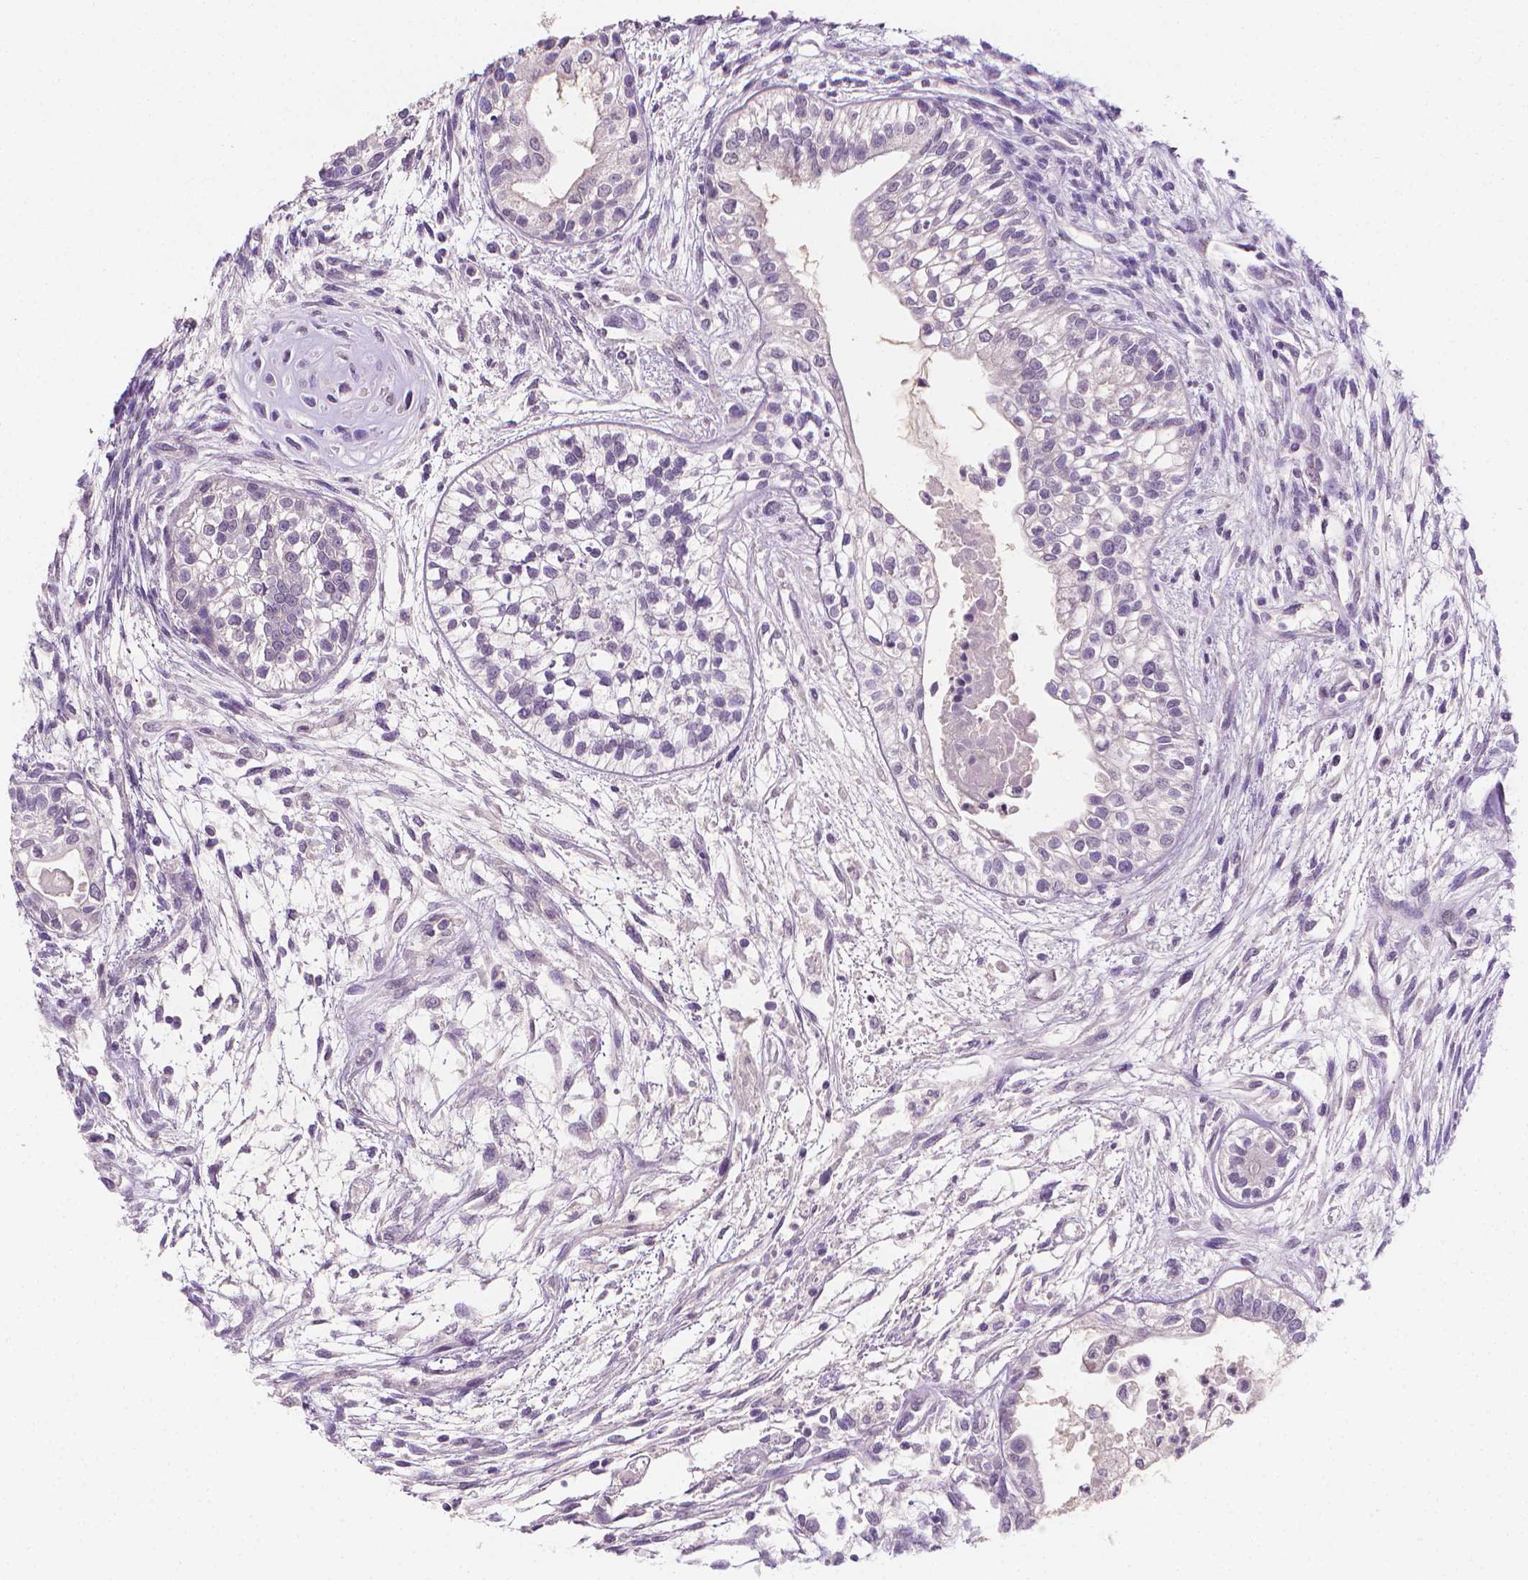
{"staining": {"intensity": "negative", "quantity": "none", "location": "none"}, "tissue": "testis cancer", "cell_type": "Tumor cells", "image_type": "cancer", "snomed": [{"axis": "morphology", "description": "Carcinoma, Embryonal, NOS"}, {"axis": "topography", "description": "Testis"}], "caption": "Human embryonal carcinoma (testis) stained for a protein using IHC shows no staining in tumor cells.", "gene": "FASN", "patient": {"sex": "male", "age": 37}}